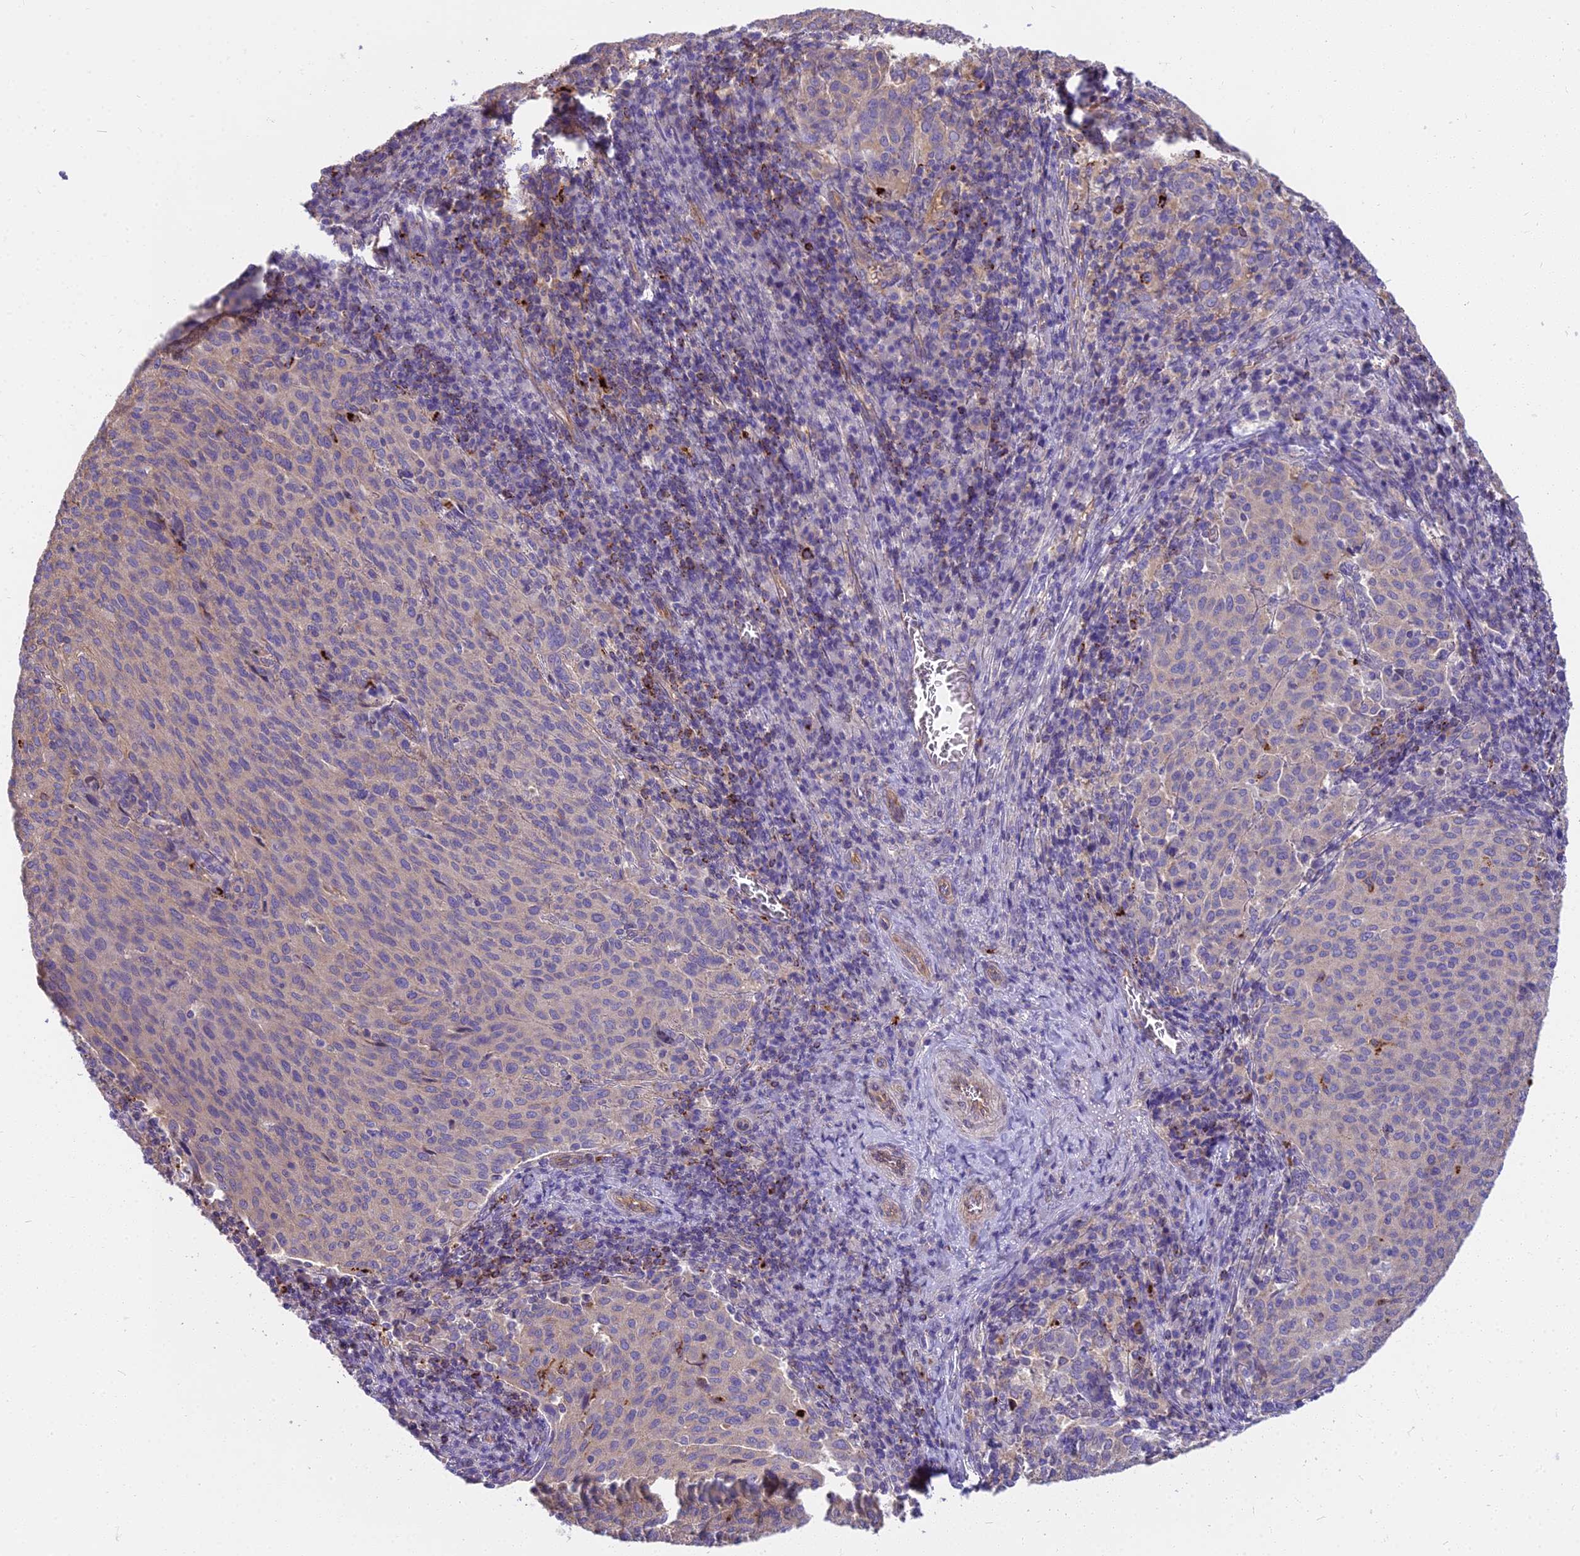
{"staining": {"intensity": "negative", "quantity": "none", "location": "none"}, "tissue": "cervical cancer", "cell_type": "Tumor cells", "image_type": "cancer", "snomed": [{"axis": "morphology", "description": "Squamous cell carcinoma, NOS"}, {"axis": "topography", "description": "Cervix"}], "caption": "Tumor cells are negative for protein expression in human cervical cancer (squamous cell carcinoma).", "gene": "HLA-DOA", "patient": {"sex": "female", "age": 46}}